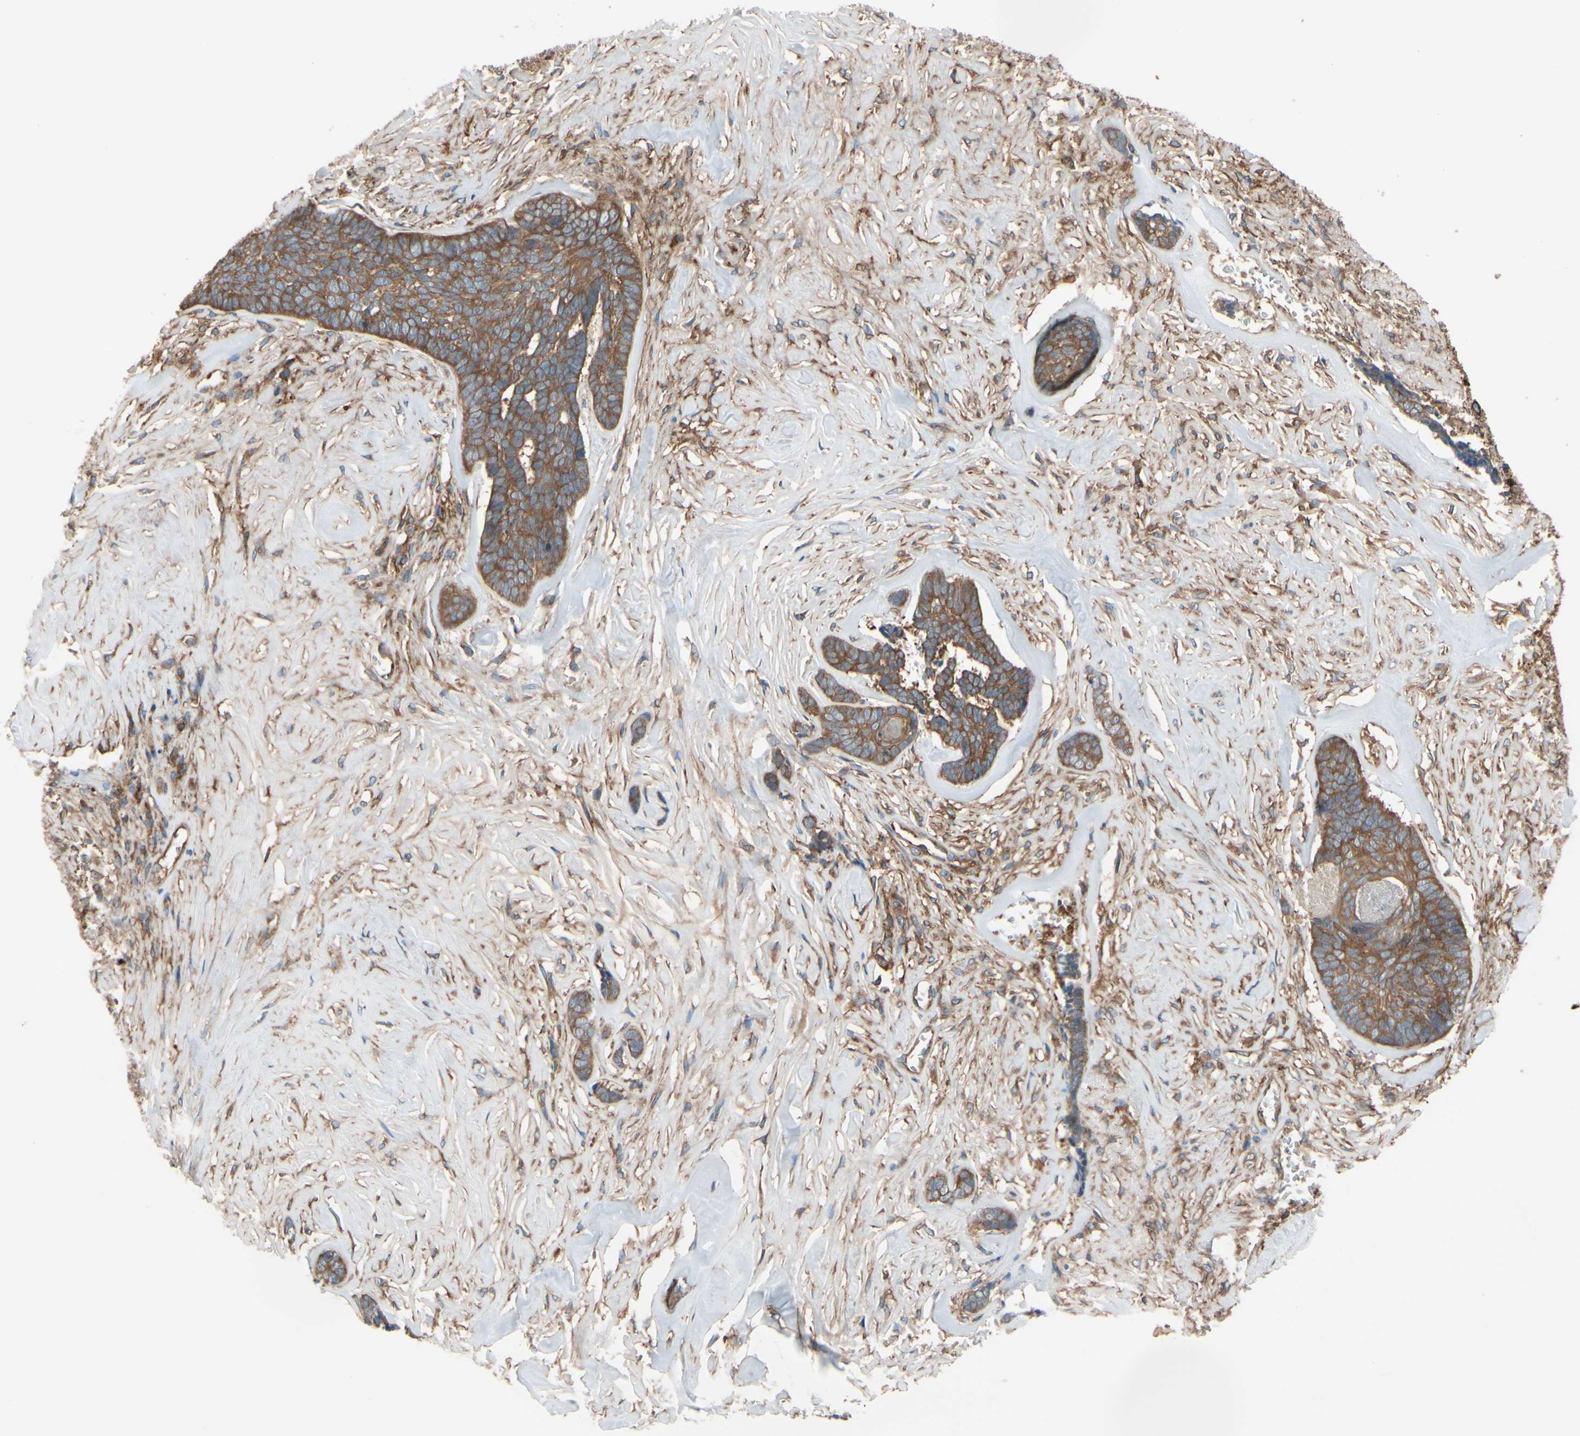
{"staining": {"intensity": "moderate", "quantity": ">75%", "location": "cytoplasmic/membranous"}, "tissue": "skin cancer", "cell_type": "Tumor cells", "image_type": "cancer", "snomed": [{"axis": "morphology", "description": "Basal cell carcinoma"}, {"axis": "topography", "description": "Skin"}], "caption": "High-magnification brightfield microscopy of skin cancer stained with DAB (3,3'-diaminobenzidine) (brown) and counterstained with hematoxylin (blue). tumor cells exhibit moderate cytoplasmic/membranous staining is appreciated in about>75% of cells. (DAB IHC with brightfield microscopy, high magnification).", "gene": "EPS15", "patient": {"sex": "male", "age": 84}}